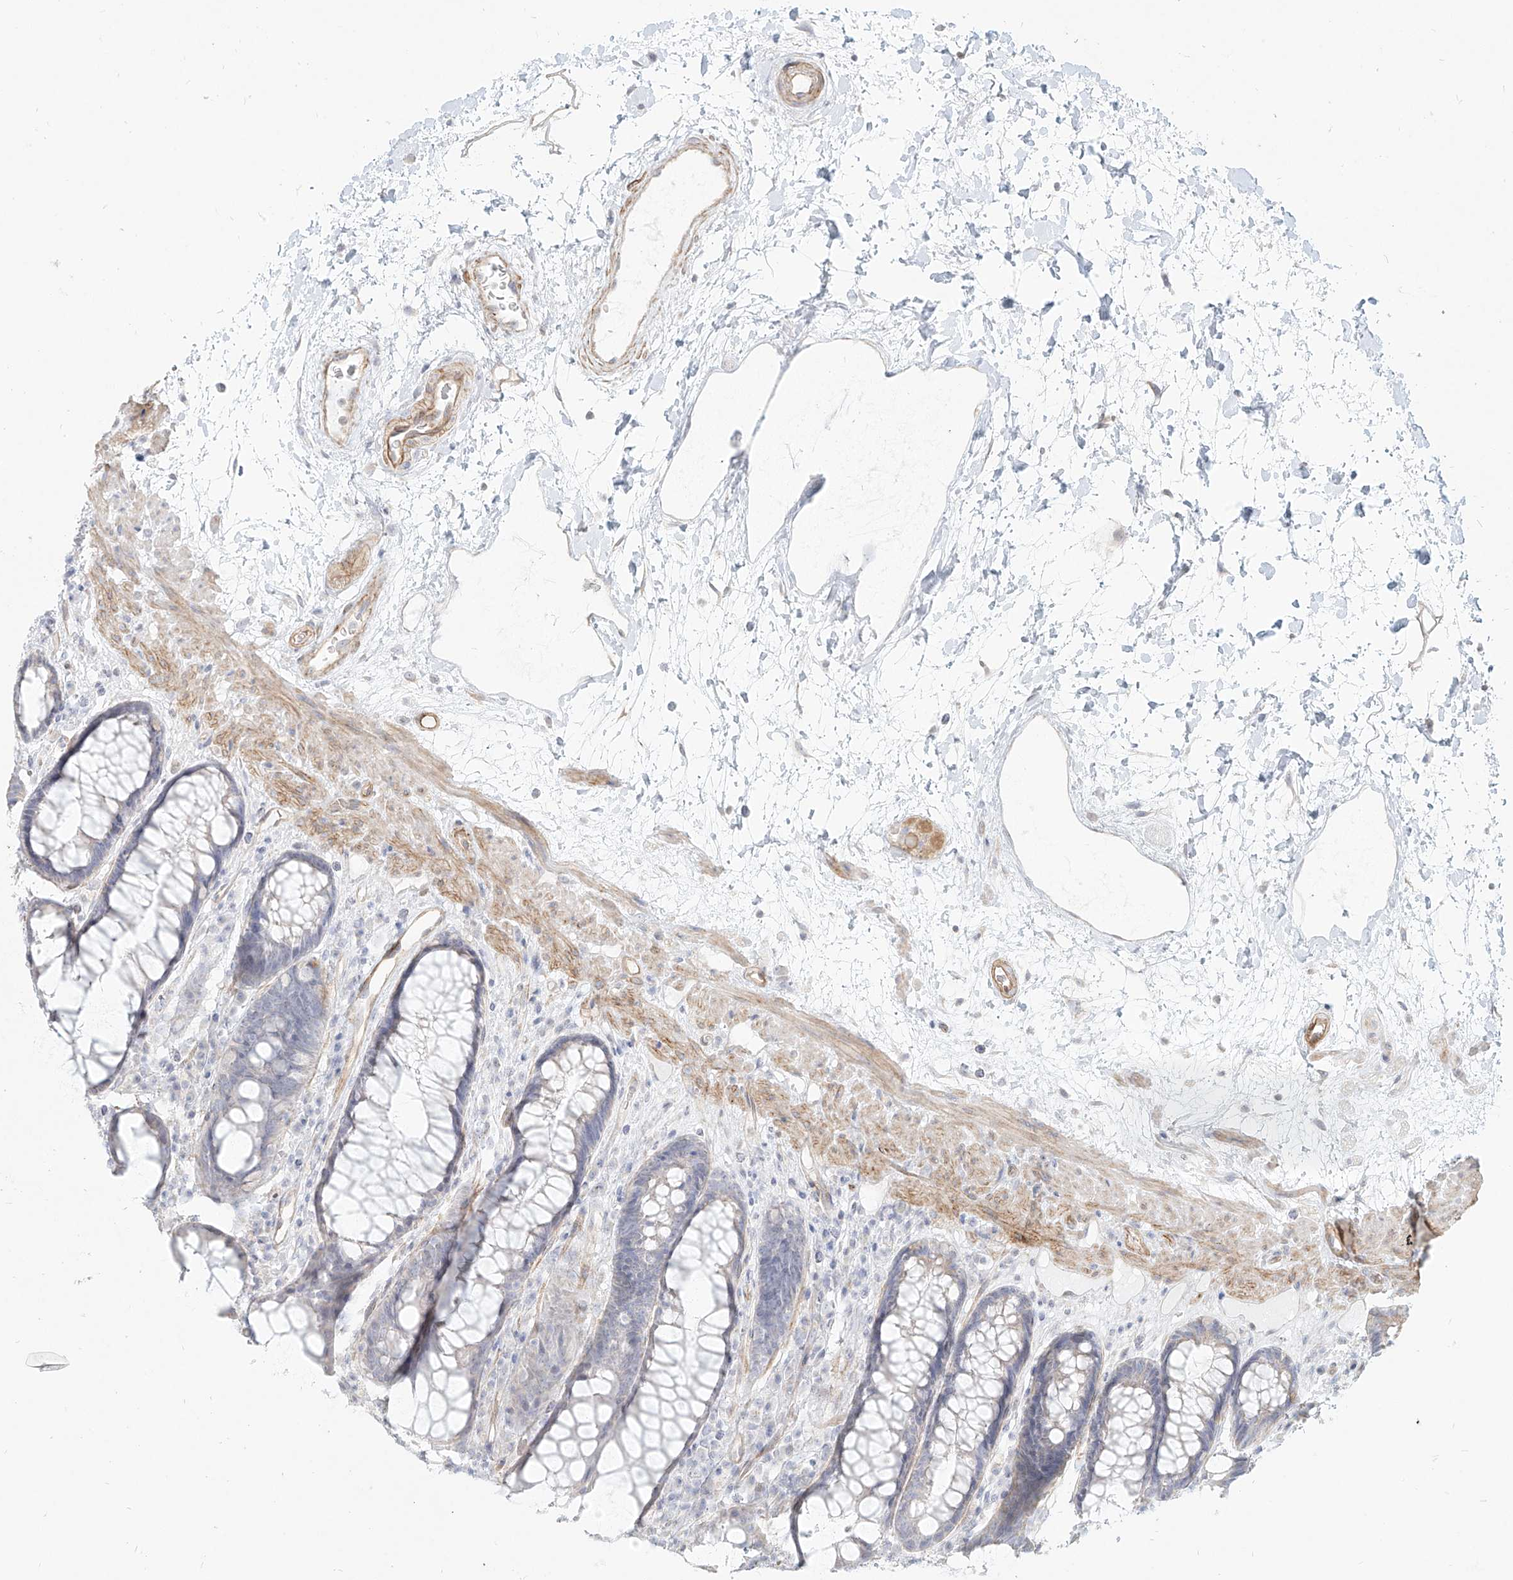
{"staining": {"intensity": "negative", "quantity": "none", "location": "none"}, "tissue": "rectum", "cell_type": "Glandular cells", "image_type": "normal", "snomed": [{"axis": "morphology", "description": "Normal tissue, NOS"}, {"axis": "topography", "description": "Rectum"}], "caption": "Immunohistochemistry (IHC) of unremarkable rectum shows no staining in glandular cells. The staining is performed using DAB (3,3'-diaminobenzidine) brown chromogen with nuclei counter-stained in using hematoxylin.", "gene": "ITPKB", "patient": {"sex": "male", "age": 64}}